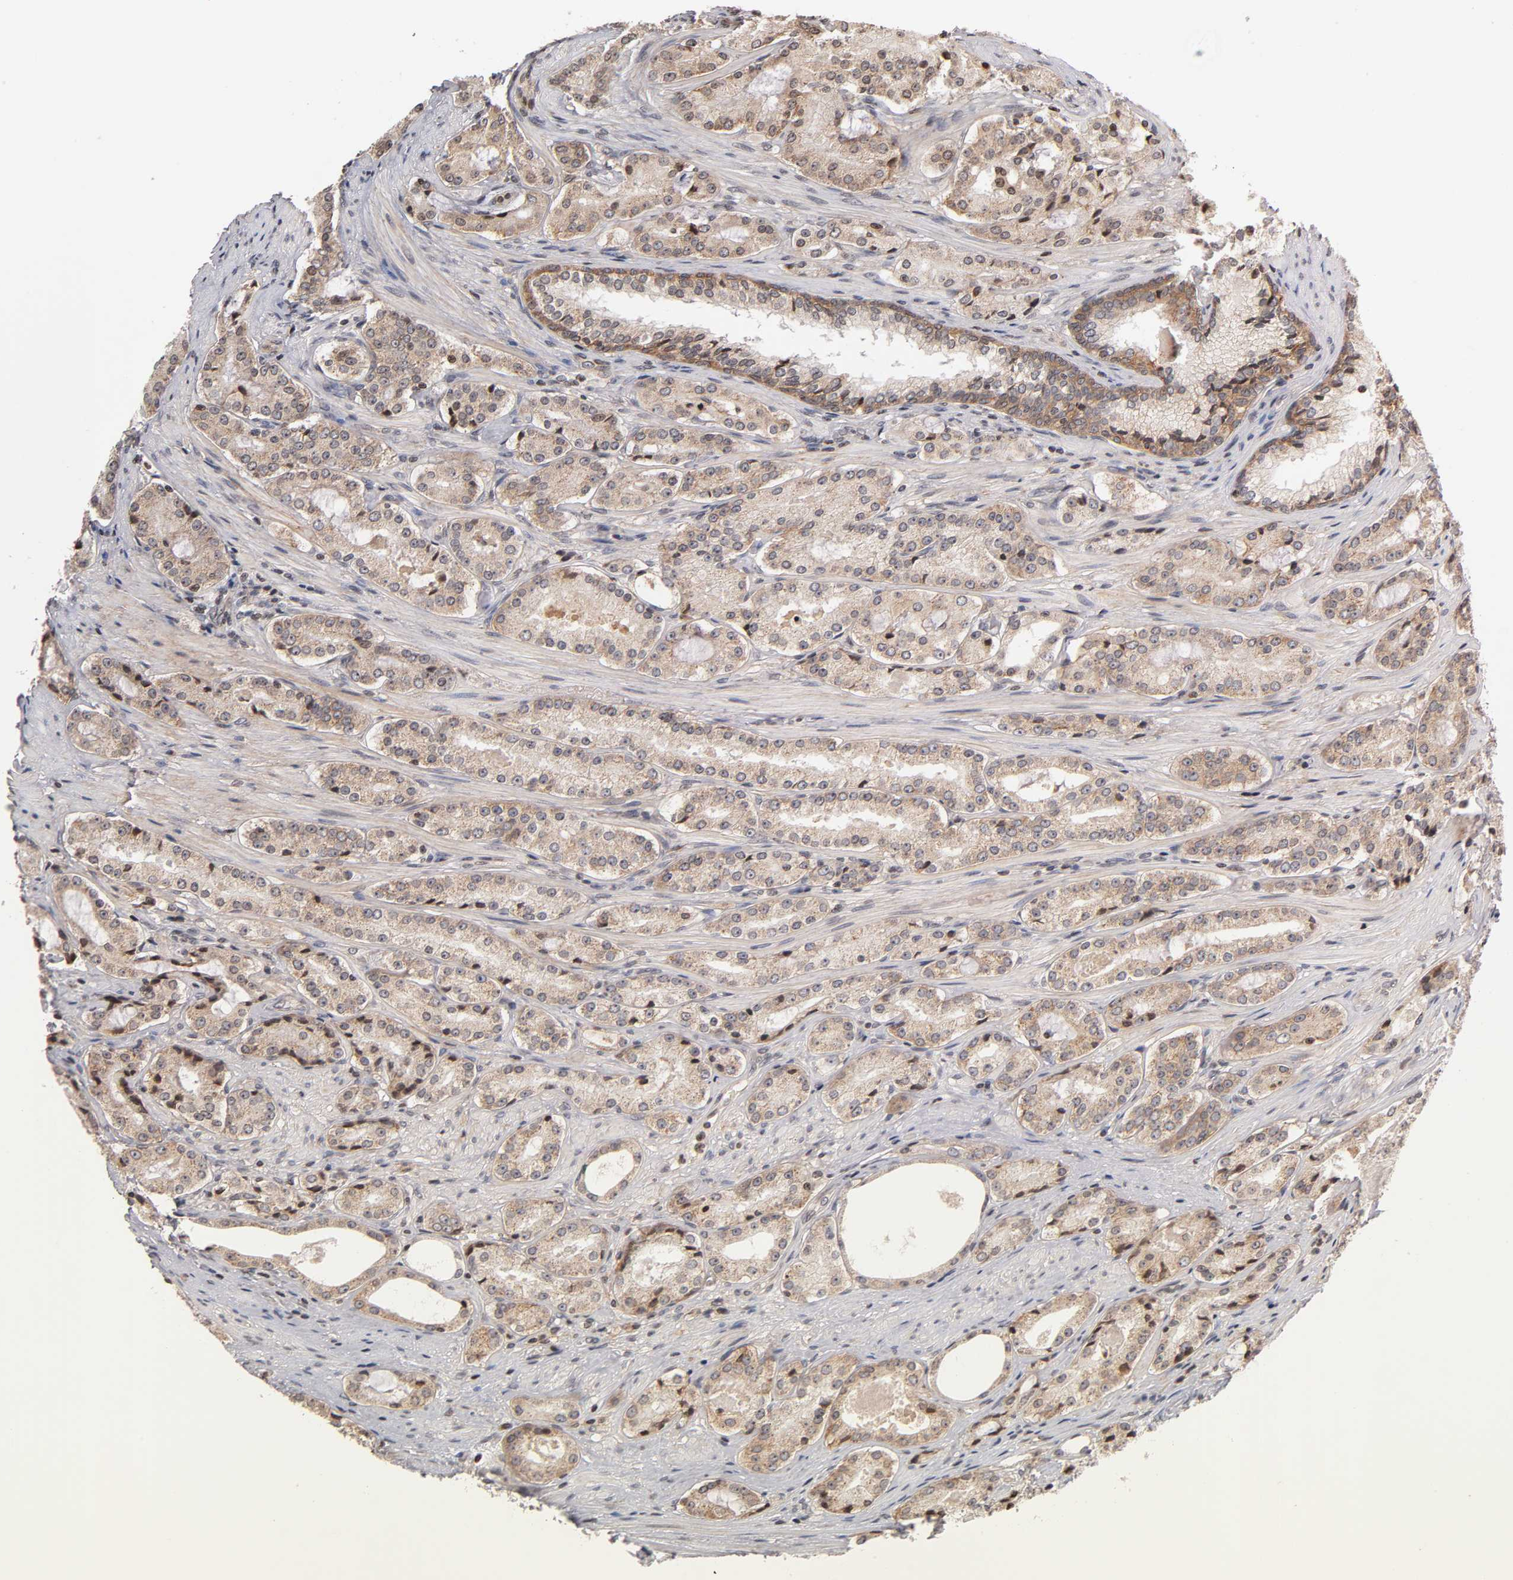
{"staining": {"intensity": "weak", "quantity": ">75%", "location": "cytoplasmic/membranous"}, "tissue": "prostate cancer", "cell_type": "Tumor cells", "image_type": "cancer", "snomed": [{"axis": "morphology", "description": "Adenocarcinoma, High grade"}, {"axis": "topography", "description": "Prostate"}], "caption": "Tumor cells show low levels of weak cytoplasmic/membranous expression in about >75% of cells in prostate cancer.", "gene": "ITGAV", "patient": {"sex": "male", "age": 72}}